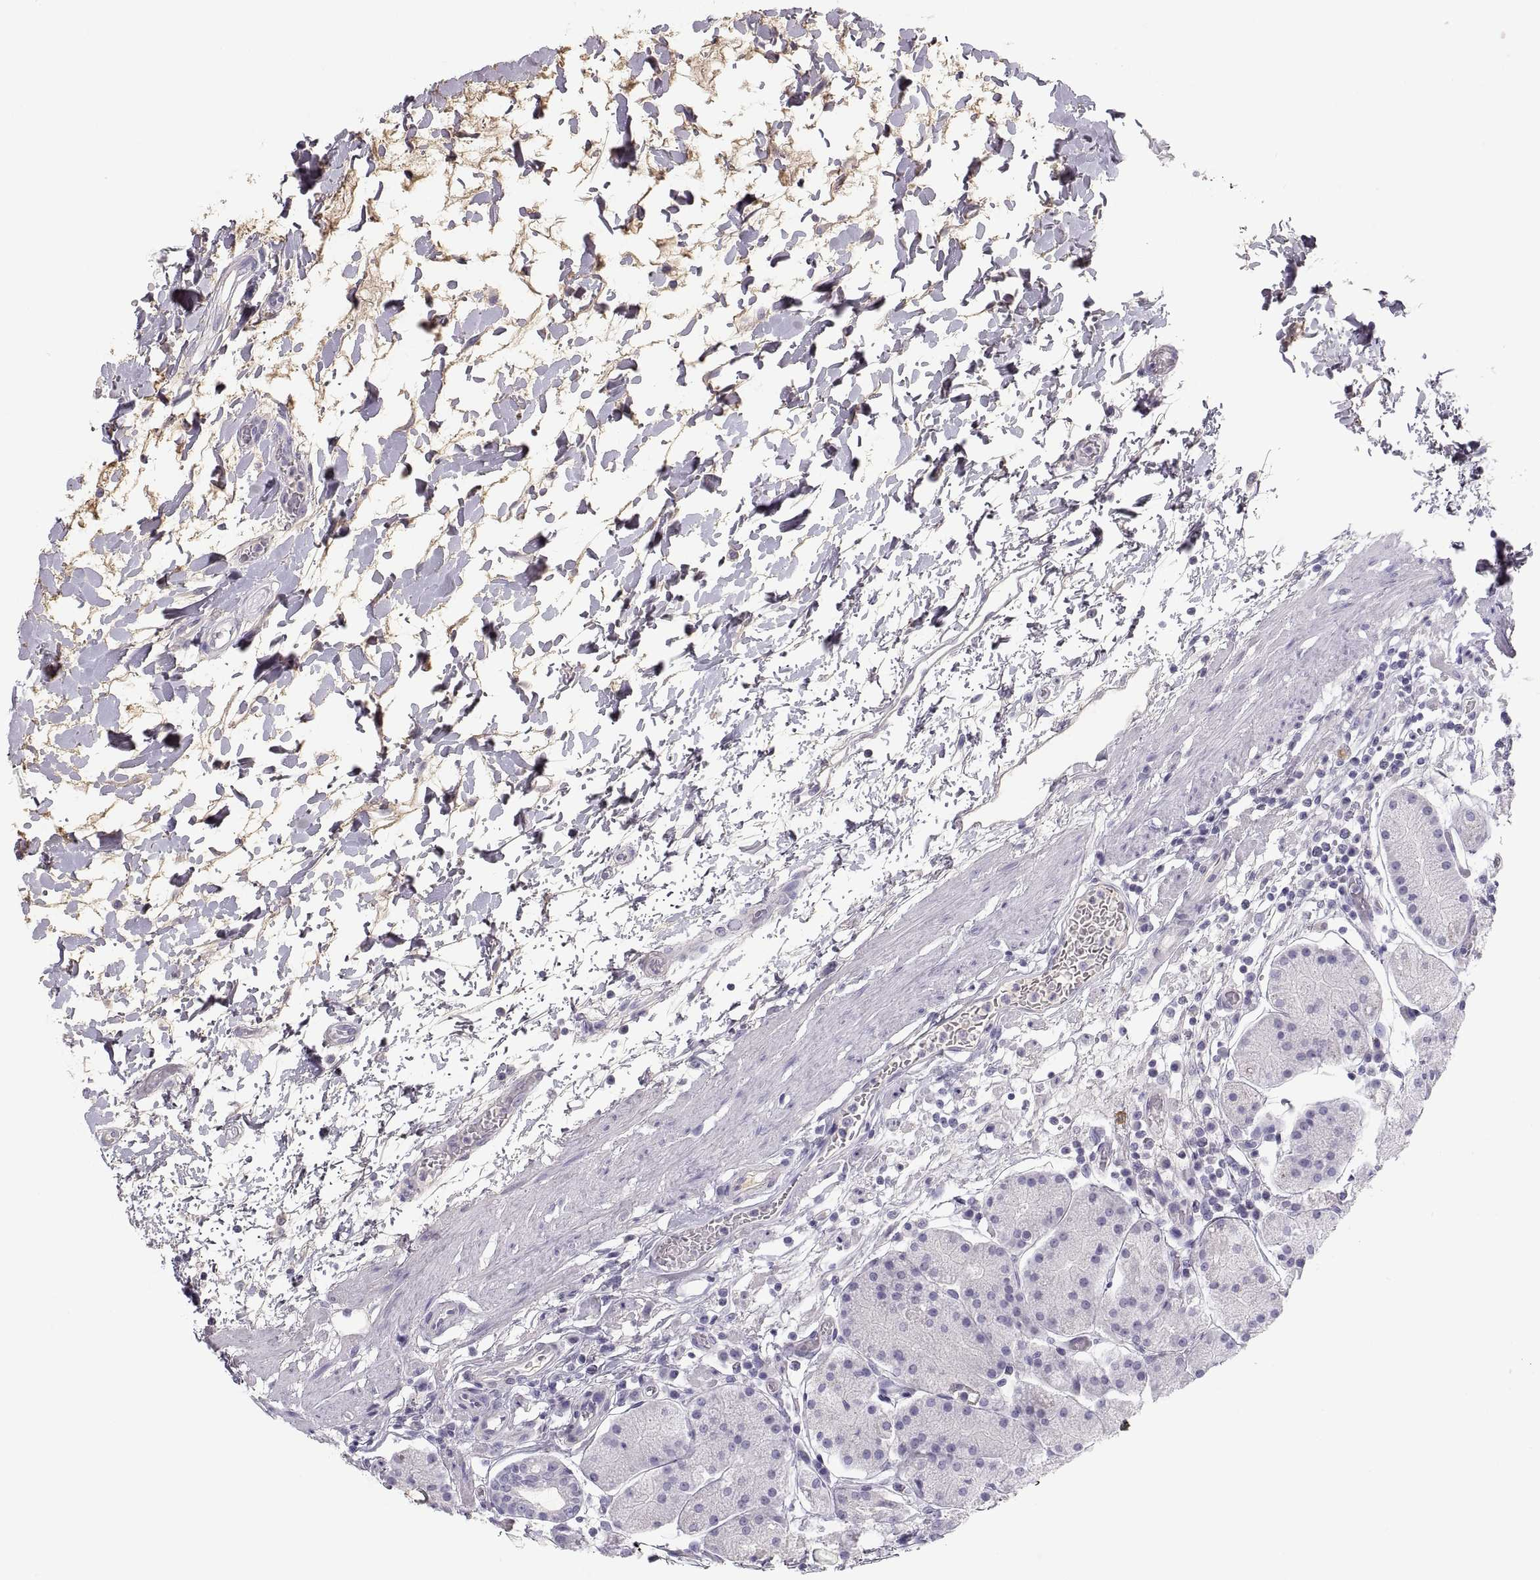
{"staining": {"intensity": "negative", "quantity": "none", "location": "none"}, "tissue": "stomach", "cell_type": "Glandular cells", "image_type": "normal", "snomed": [{"axis": "morphology", "description": "Normal tissue, NOS"}, {"axis": "topography", "description": "Stomach"}], "caption": "Immunohistochemical staining of normal stomach shows no significant positivity in glandular cells. (DAB immunohistochemistry (IHC) visualized using brightfield microscopy, high magnification).", "gene": "MAGEB2", "patient": {"sex": "male", "age": 54}}